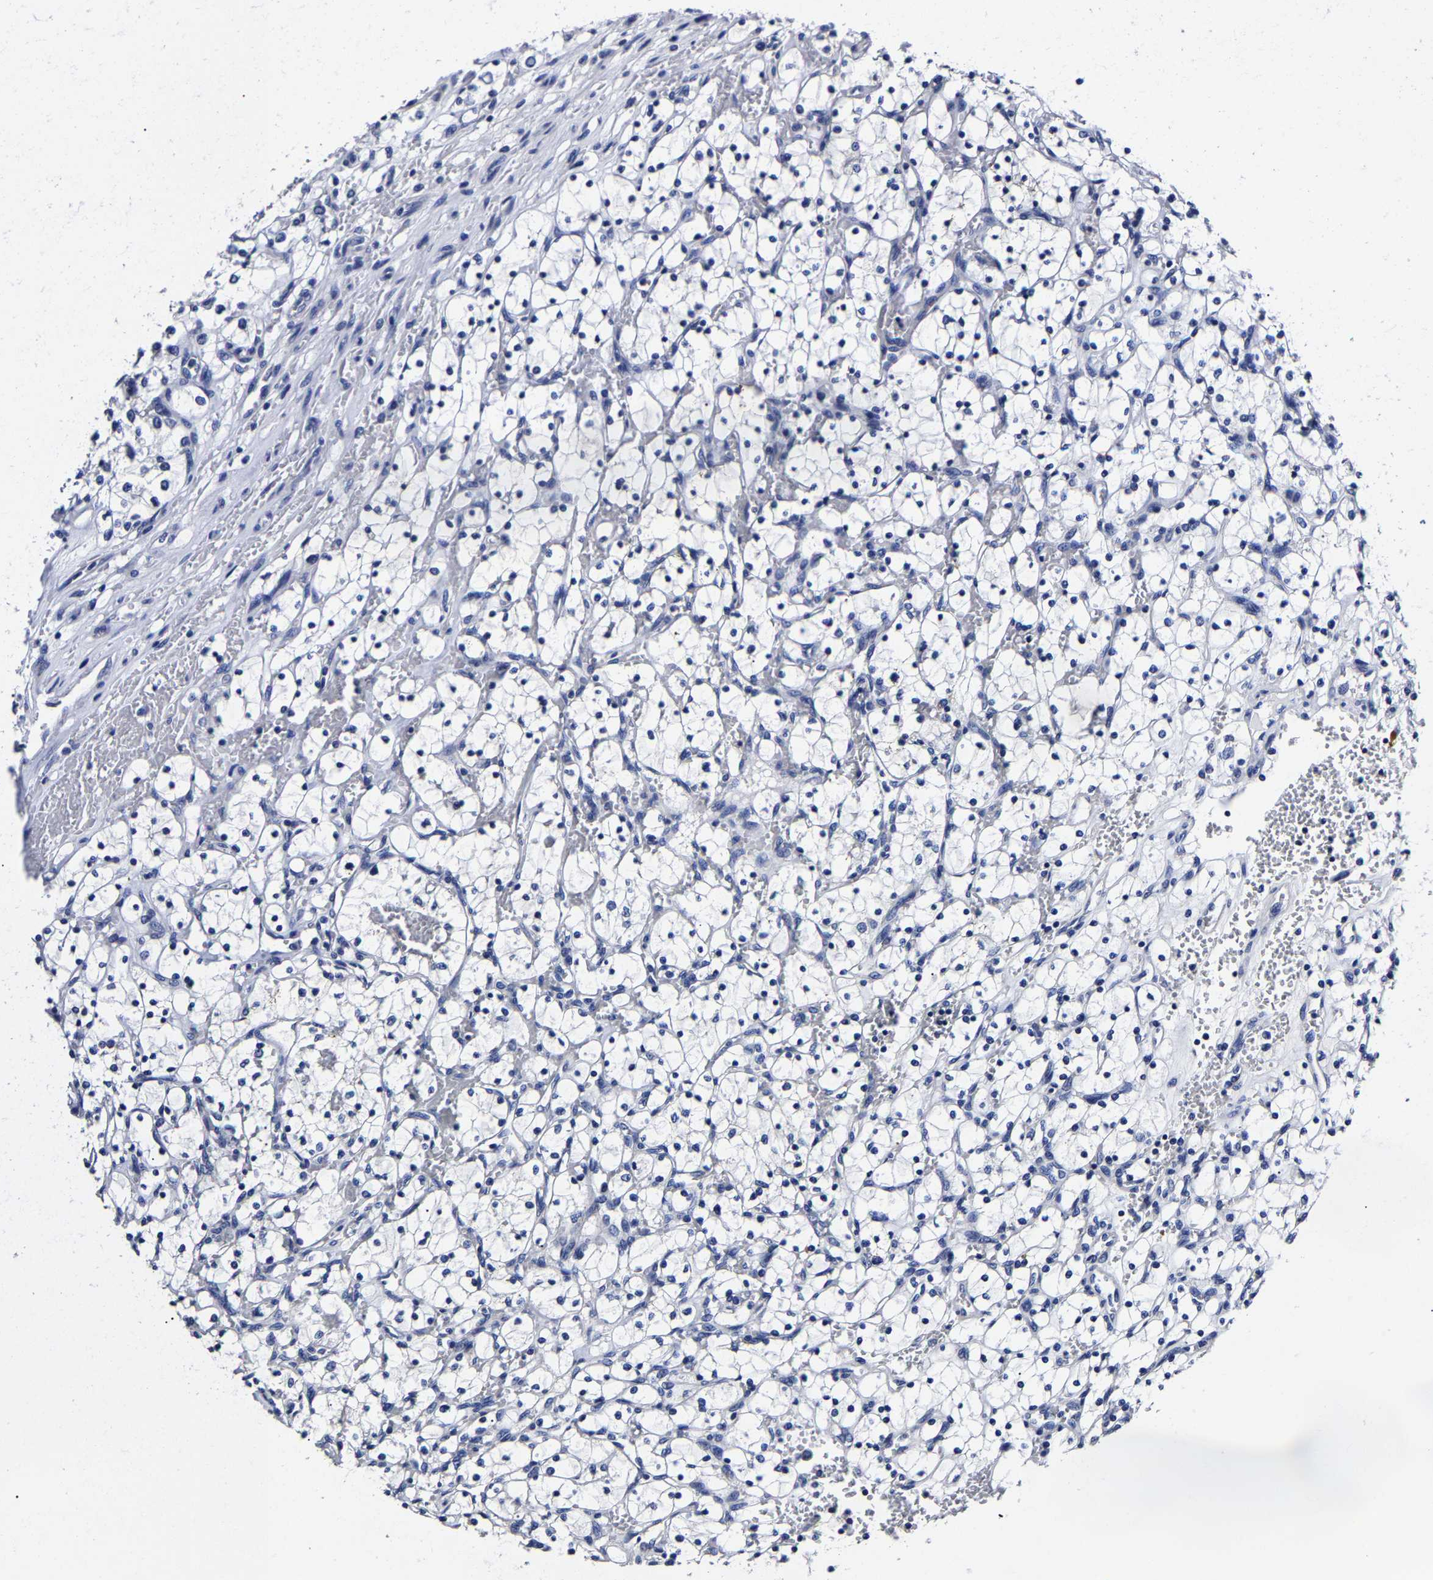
{"staining": {"intensity": "negative", "quantity": "none", "location": "none"}, "tissue": "renal cancer", "cell_type": "Tumor cells", "image_type": "cancer", "snomed": [{"axis": "morphology", "description": "Adenocarcinoma, NOS"}, {"axis": "topography", "description": "Kidney"}], "caption": "Tumor cells show no significant protein staining in renal cancer. The staining is performed using DAB (3,3'-diaminobenzidine) brown chromogen with nuclei counter-stained in using hematoxylin.", "gene": "AKAP4", "patient": {"sex": "female", "age": 69}}